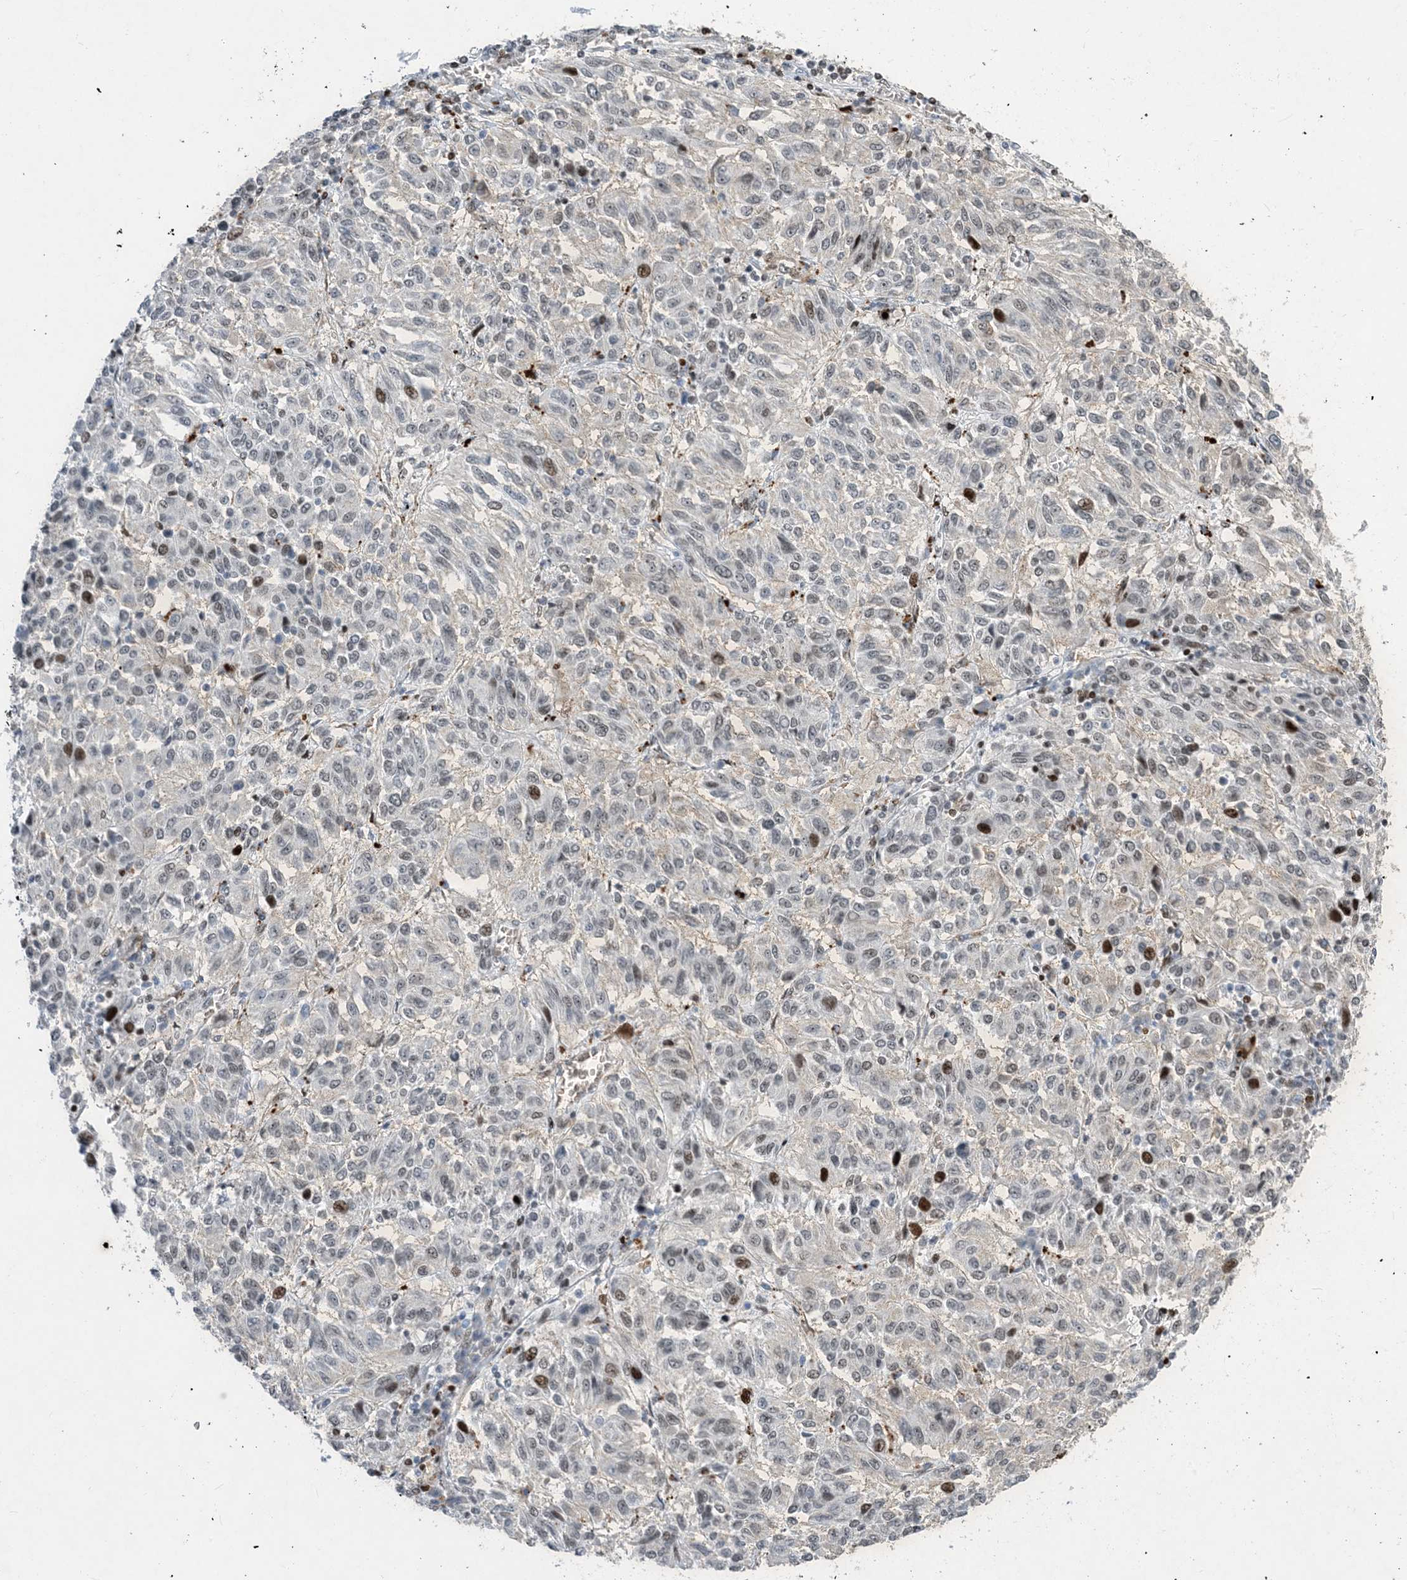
{"staining": {"intensity": "moderate", "quantity": "<25%", "location": "nuclear"}, "tissue": "melanoma", "cell_type": "Tumor cells", "image_type": "cancer", "snomed": [{"axis": "morphology", "description": "Malignant melanoma, Metastatic site"}, {"axis": "topography", "description": "Lung"}], "caption": "IHC of melanoma exhibits low levels of moderate nuclear staining in approximately <25% of tumor cells.", "gene": "SLC25A53", "patient": {"sex": "male", "age": 64}}